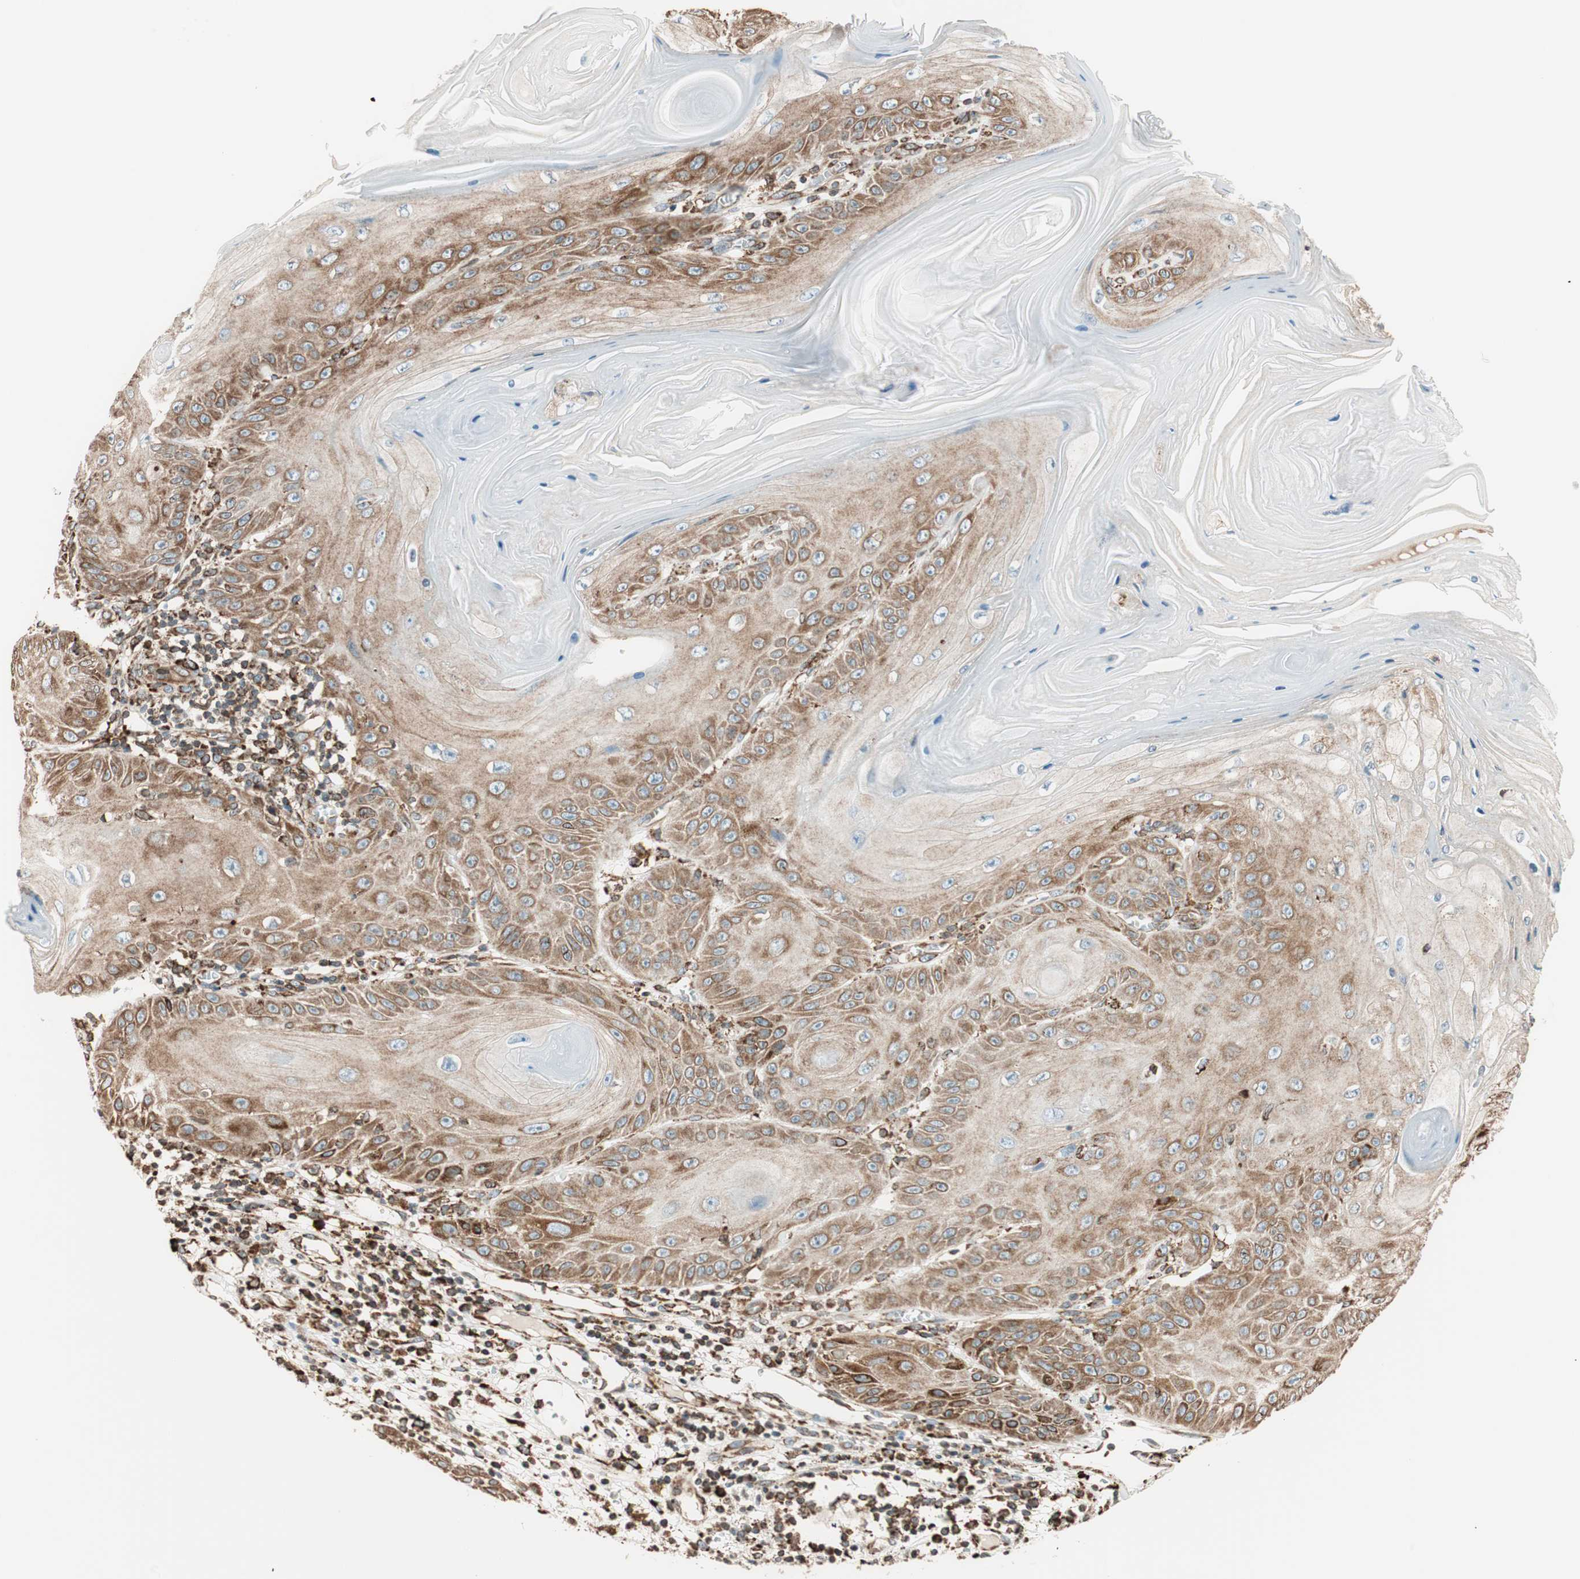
{"staining": {"intensity": "moderate", "quantity": ">75%", "location": "cytoplasmic/membranous"}, "tissue": "skin cancer", "cell_type": "Tumor cells", "image_type": "cancer", "snomed": [{"axis": "morphology", "description": "Squamous cell carcinoma, NOS"}, {"axis": "topography", "description": "Skin"}], "caption": "Immunohistochemistry image of neoplastic tissue: squamous cell carcinoma (skin) stained using IHC displays medium levels of moderate protein expression localized specifically in the cytoplasmic/membranous of tumor cells, appearing as a cytoplasmic/membranous brown color.", "gene": "PRKCSH", "patient": {"sex": "female", "age": 78}}